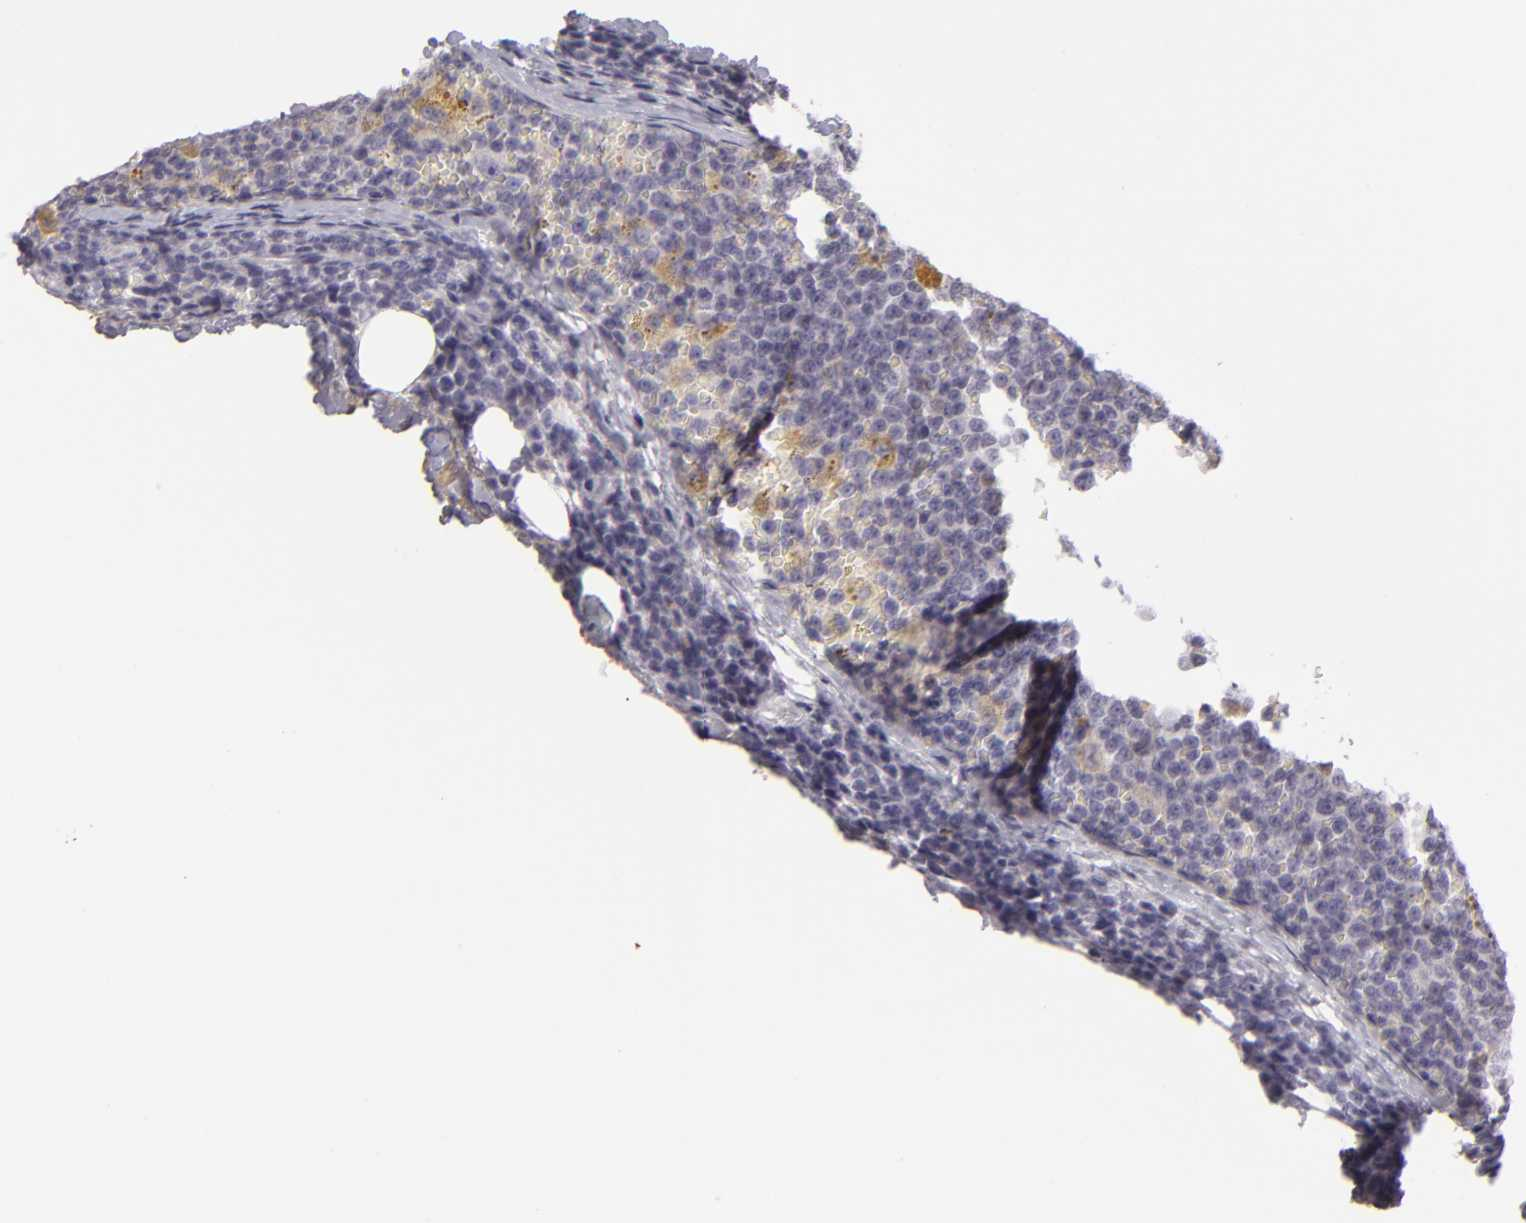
{"staining": {"intensity": "weak", "quantity": "<25%", "location": "cytoplasmic/membranous"}, "tissue": "lymphoma", "cell_type": "Tumor cells", "image_type": "cancer", "snomed": [{"axis": "morphology", "description": "Malignant lymphoma, non-Hodgkin's type, Low grade"}, {"axis": "topography", "description": "Lymph node"}], "caption": "Tumor cells are negative for brown protein staining in malignant lymphoma, non-Hodgkin's type (low-grade).", "gene": "EFS", "patient": {"sex": "male", "age": 50}}